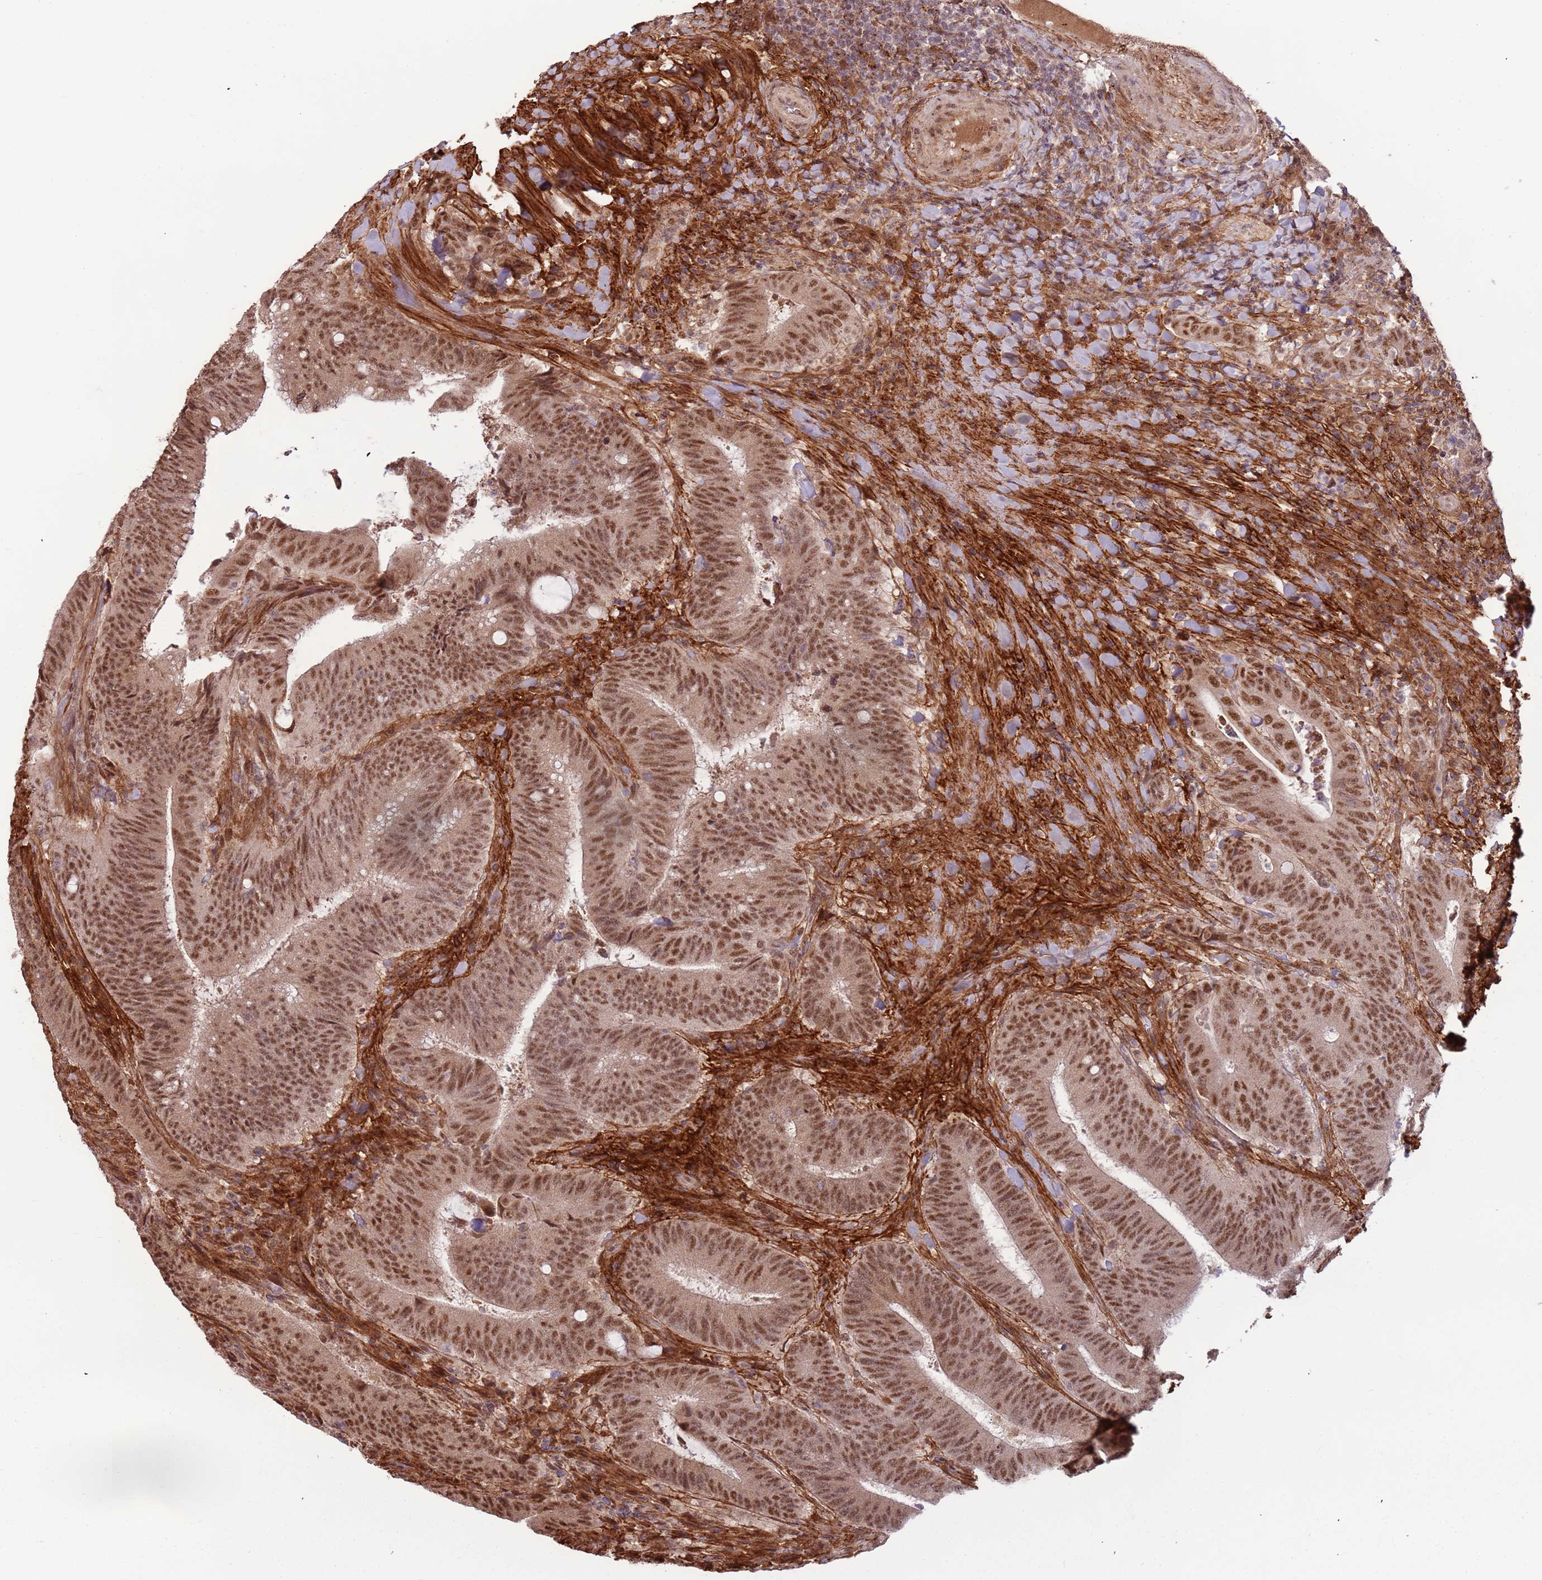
{"staining": {"intensity": "moderate", "quantity": ">75%", "location": "nuclear"}, "tissue": "colorectal cancer", "cell_type": "Tumor cells", "image_type": "cancer", "snomed": [{"axis": "morphology", "description": "Adenocarcinoma, NOS"}, {"axis": "topography", "description": "Colon"}], "caption": "Immunohistochemical staining of colorectal cancer (adenocarcinoma) shows moderate nuclear protein expression in about >75% of tumor cells. The staining is performed using DAB (3,3'-diaminobenzidine) brown chromogen to label protein expression. The nuclei are counter-stained blue using hematoxylin.", "gene": "POLR3H", "patient": {"sex": "female", "age": 43}}